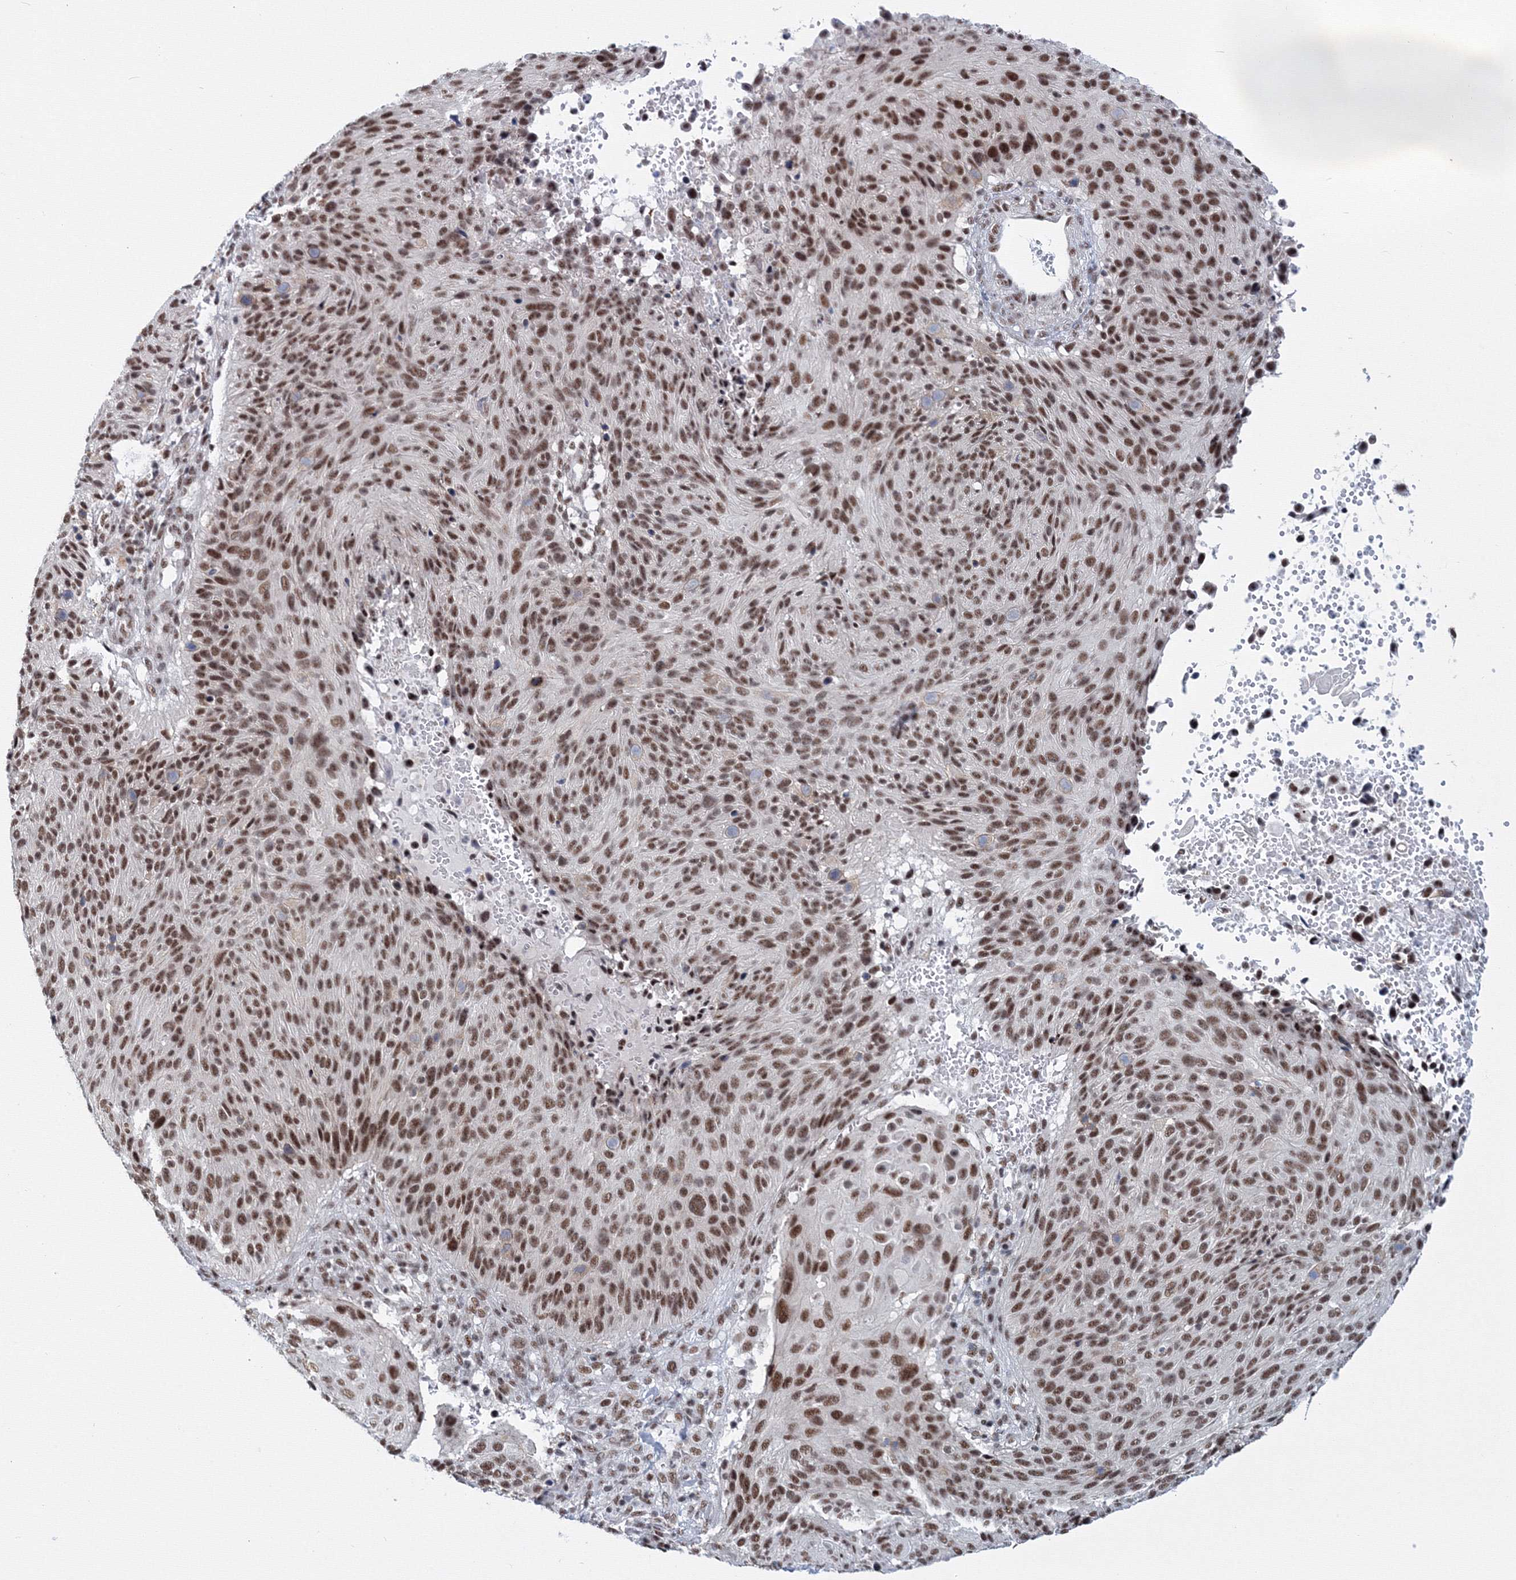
{"staining": {"intensity": "moderate", "quantity": ">75%", "location": "nuclear"}, "tissue": "cervical cancer", "cell_type": "Tumor cells", "image_type": "cancer", "snomed": [{"axis": "morphology", "description": "Squamous cell carcinoma, NOS"}, {"axis": "topography", "description": "Cervix"}], "caption": "A medium amount of moderate nuclear expression is seen in approximately >75% of tumor cells in cervical squamous cell carcinoma tissue. Nuclei are stained in blue.", "gene": "SF3B6", "patient": {"sex": "female", "age": 74}}